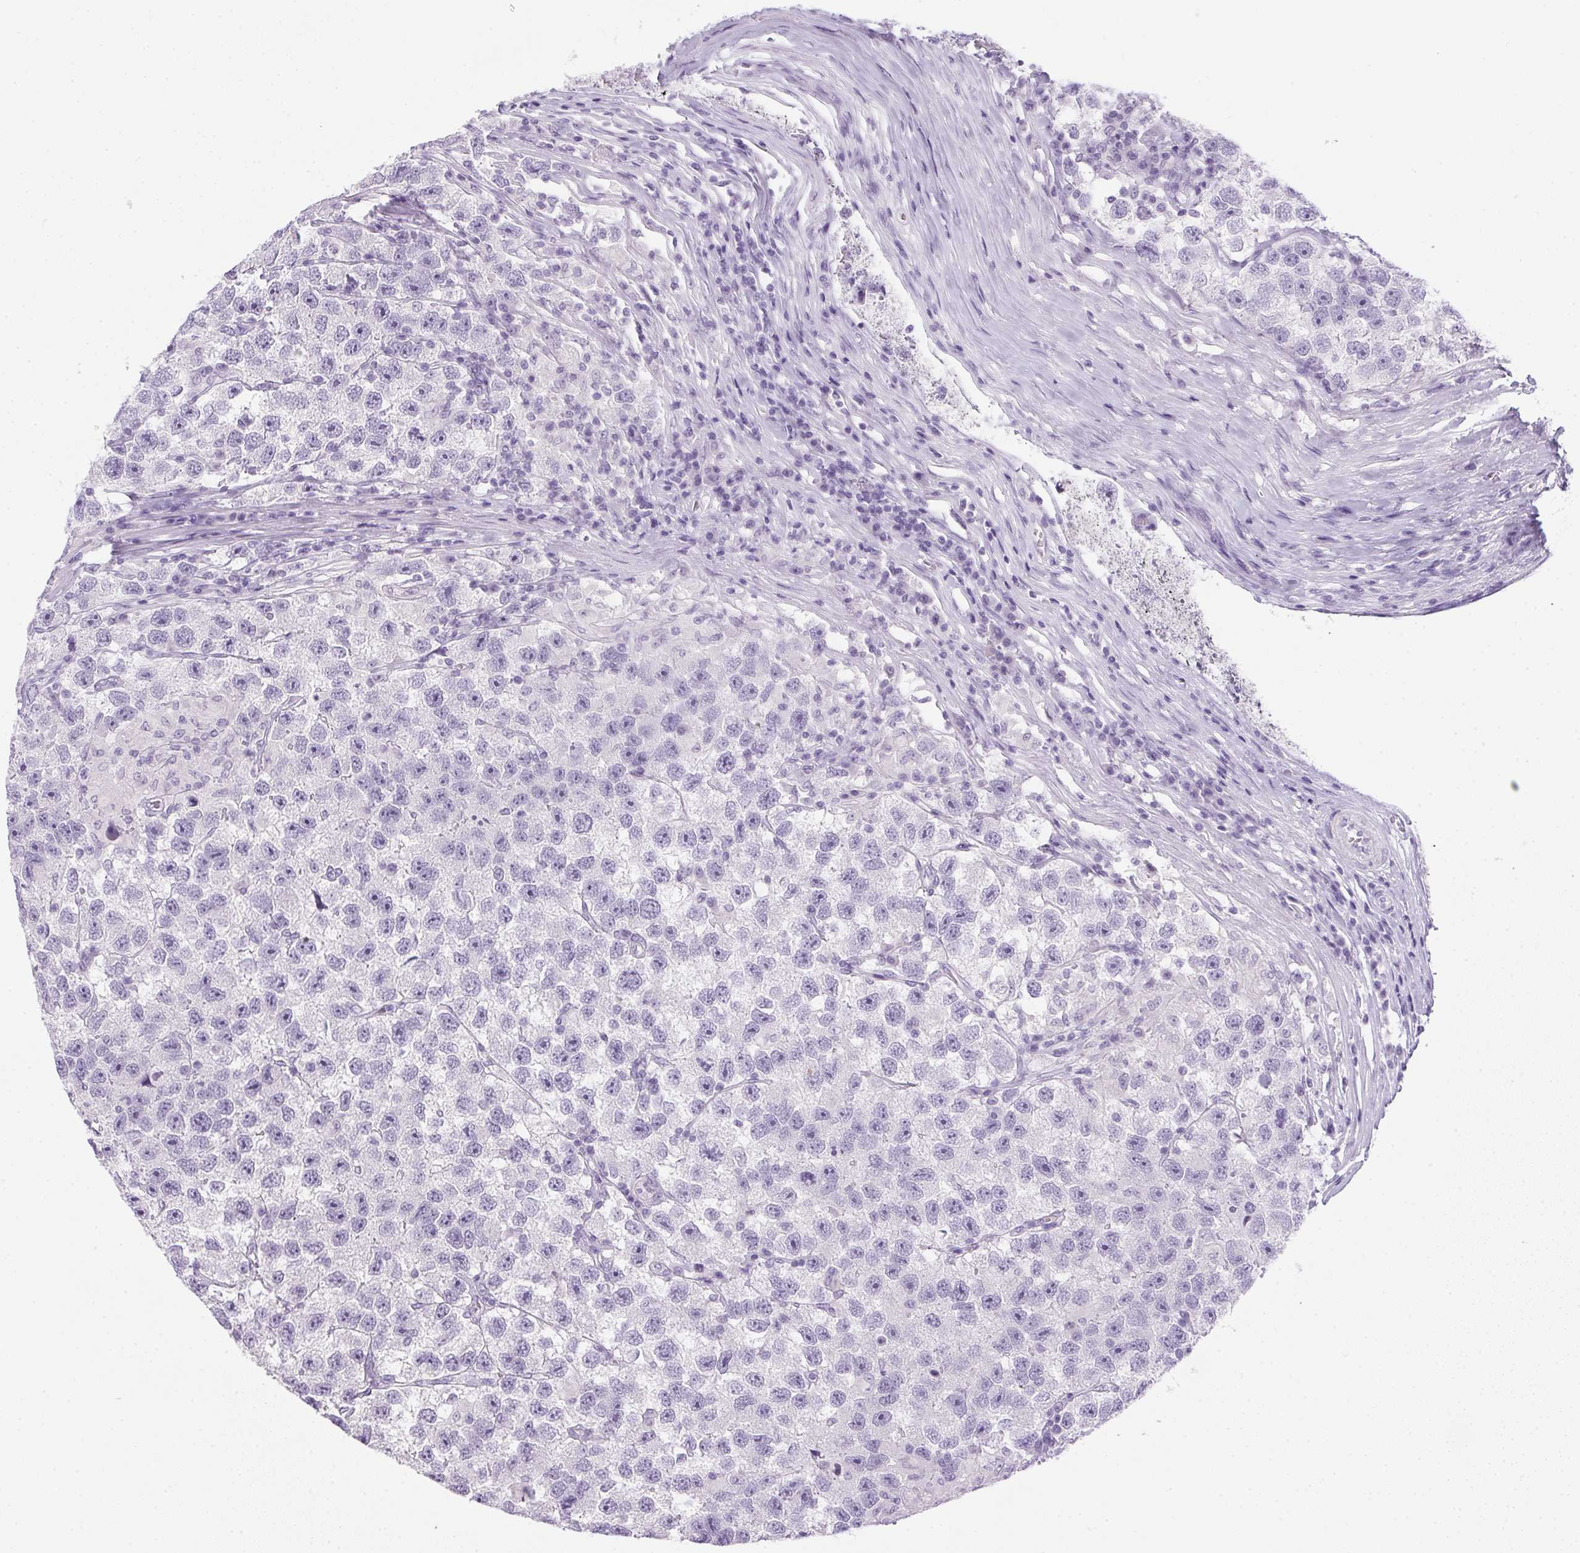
{"staining": {"intensity": "negative", "quantity": "none", "location": "none"}, "tissue": "testis cancer", "cell_type": "Tumor cells", "image_type": "cancer", "snomed": [{"axis": "morphology", "description": "Seminoma, NOS"}, {"axis": "topography", "description": "Testis"}], "caption": "An image of testis seminoma stained for a protein exhibits no brown staining in tumor cells.", "gene": "POPDC2", "patient": {"sex": "male", "age": 26}}